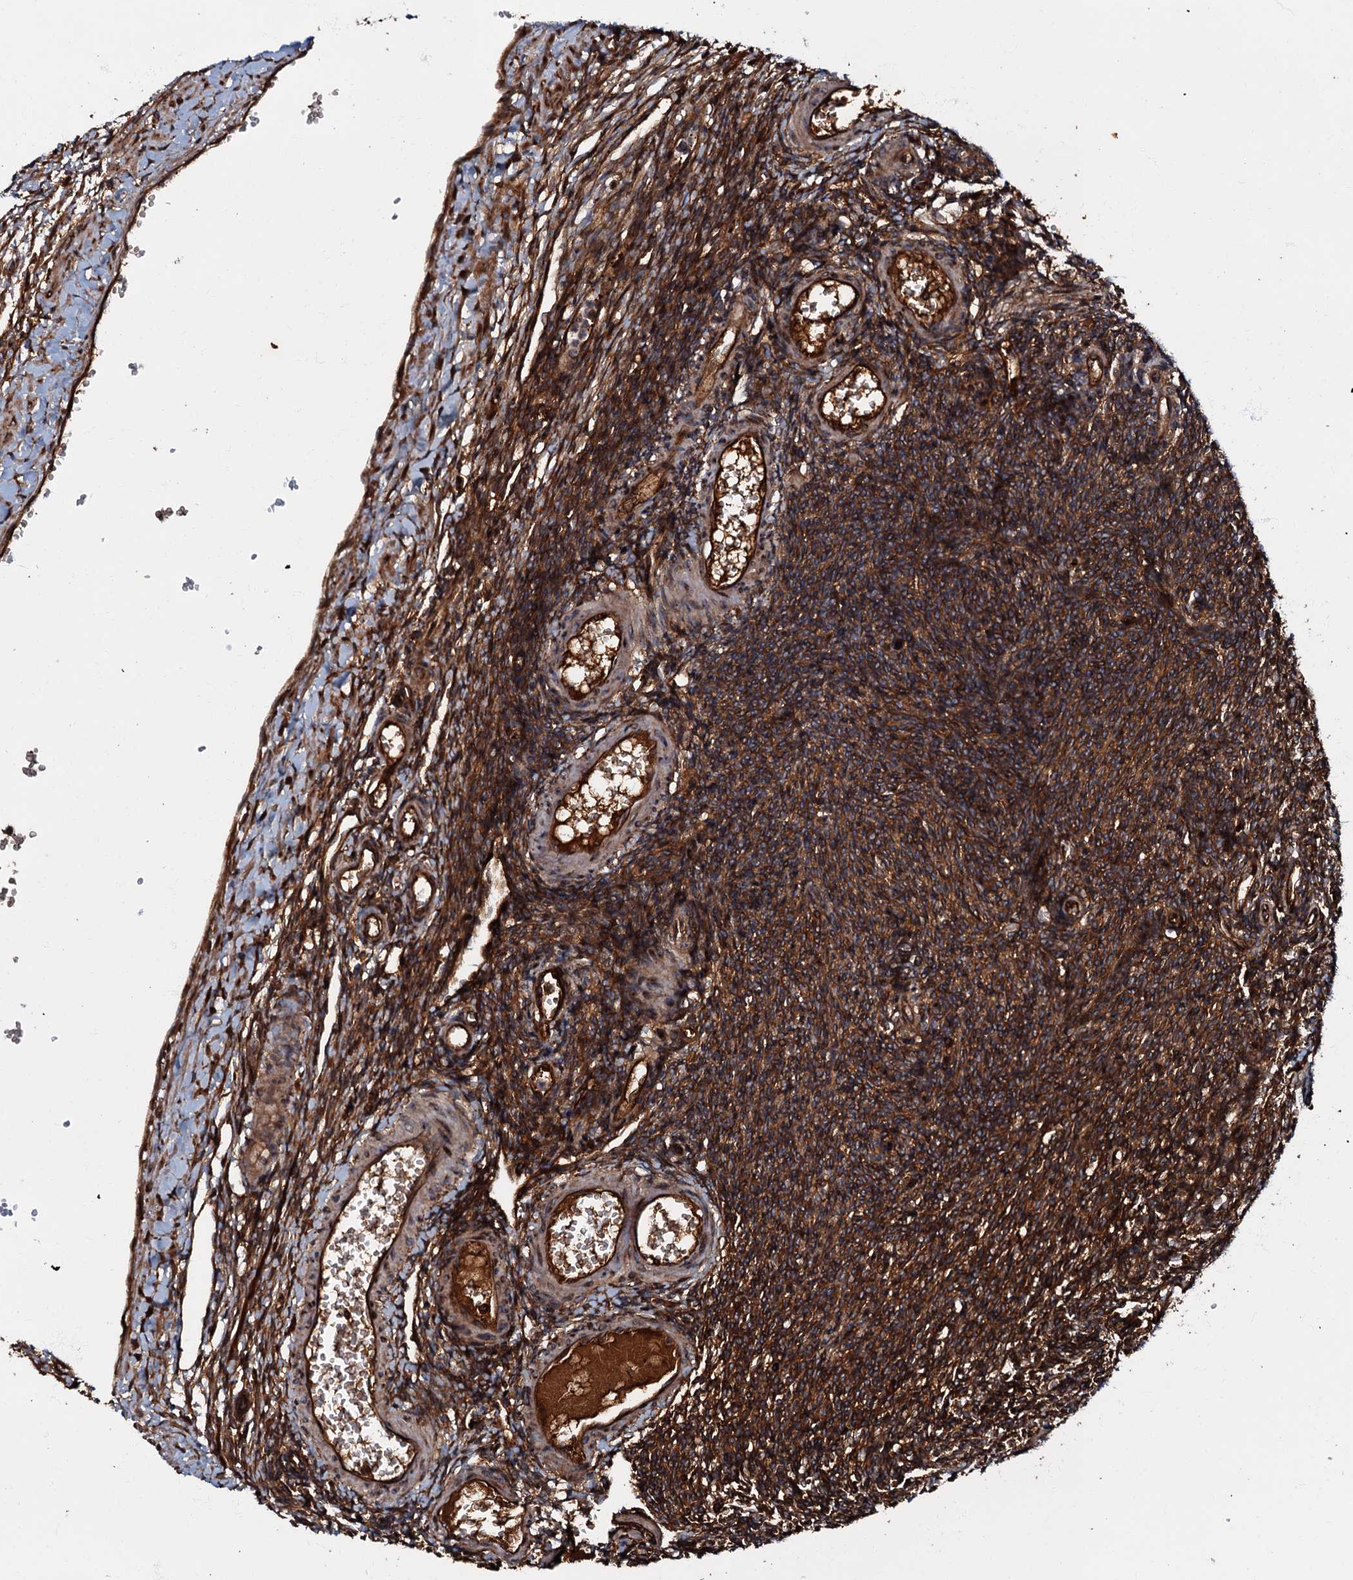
{"staining": {"intensity": "strong", "quantity": ">75%", "location": "cytoplasmic/membranous"}, "tissue": "ovary", "cell_type": "Ovarian stroma cells", "image_type": "normal", "snomed": [{"axis": "morphology", "description": "Normal tissue, NOS"}, {"axis": "morphology", "description": "Cyst, NOS"}, {"axis": "topography", "description": "Ovary"}], "caption": "Protein staining exhibits strong cytoplasmic/membranous positivity in approximately >75% of ovarian stroma cells in unremarkable ovary.", "gene": "BLOC1S6", "patient": {"sex": "female", "age": 33}}